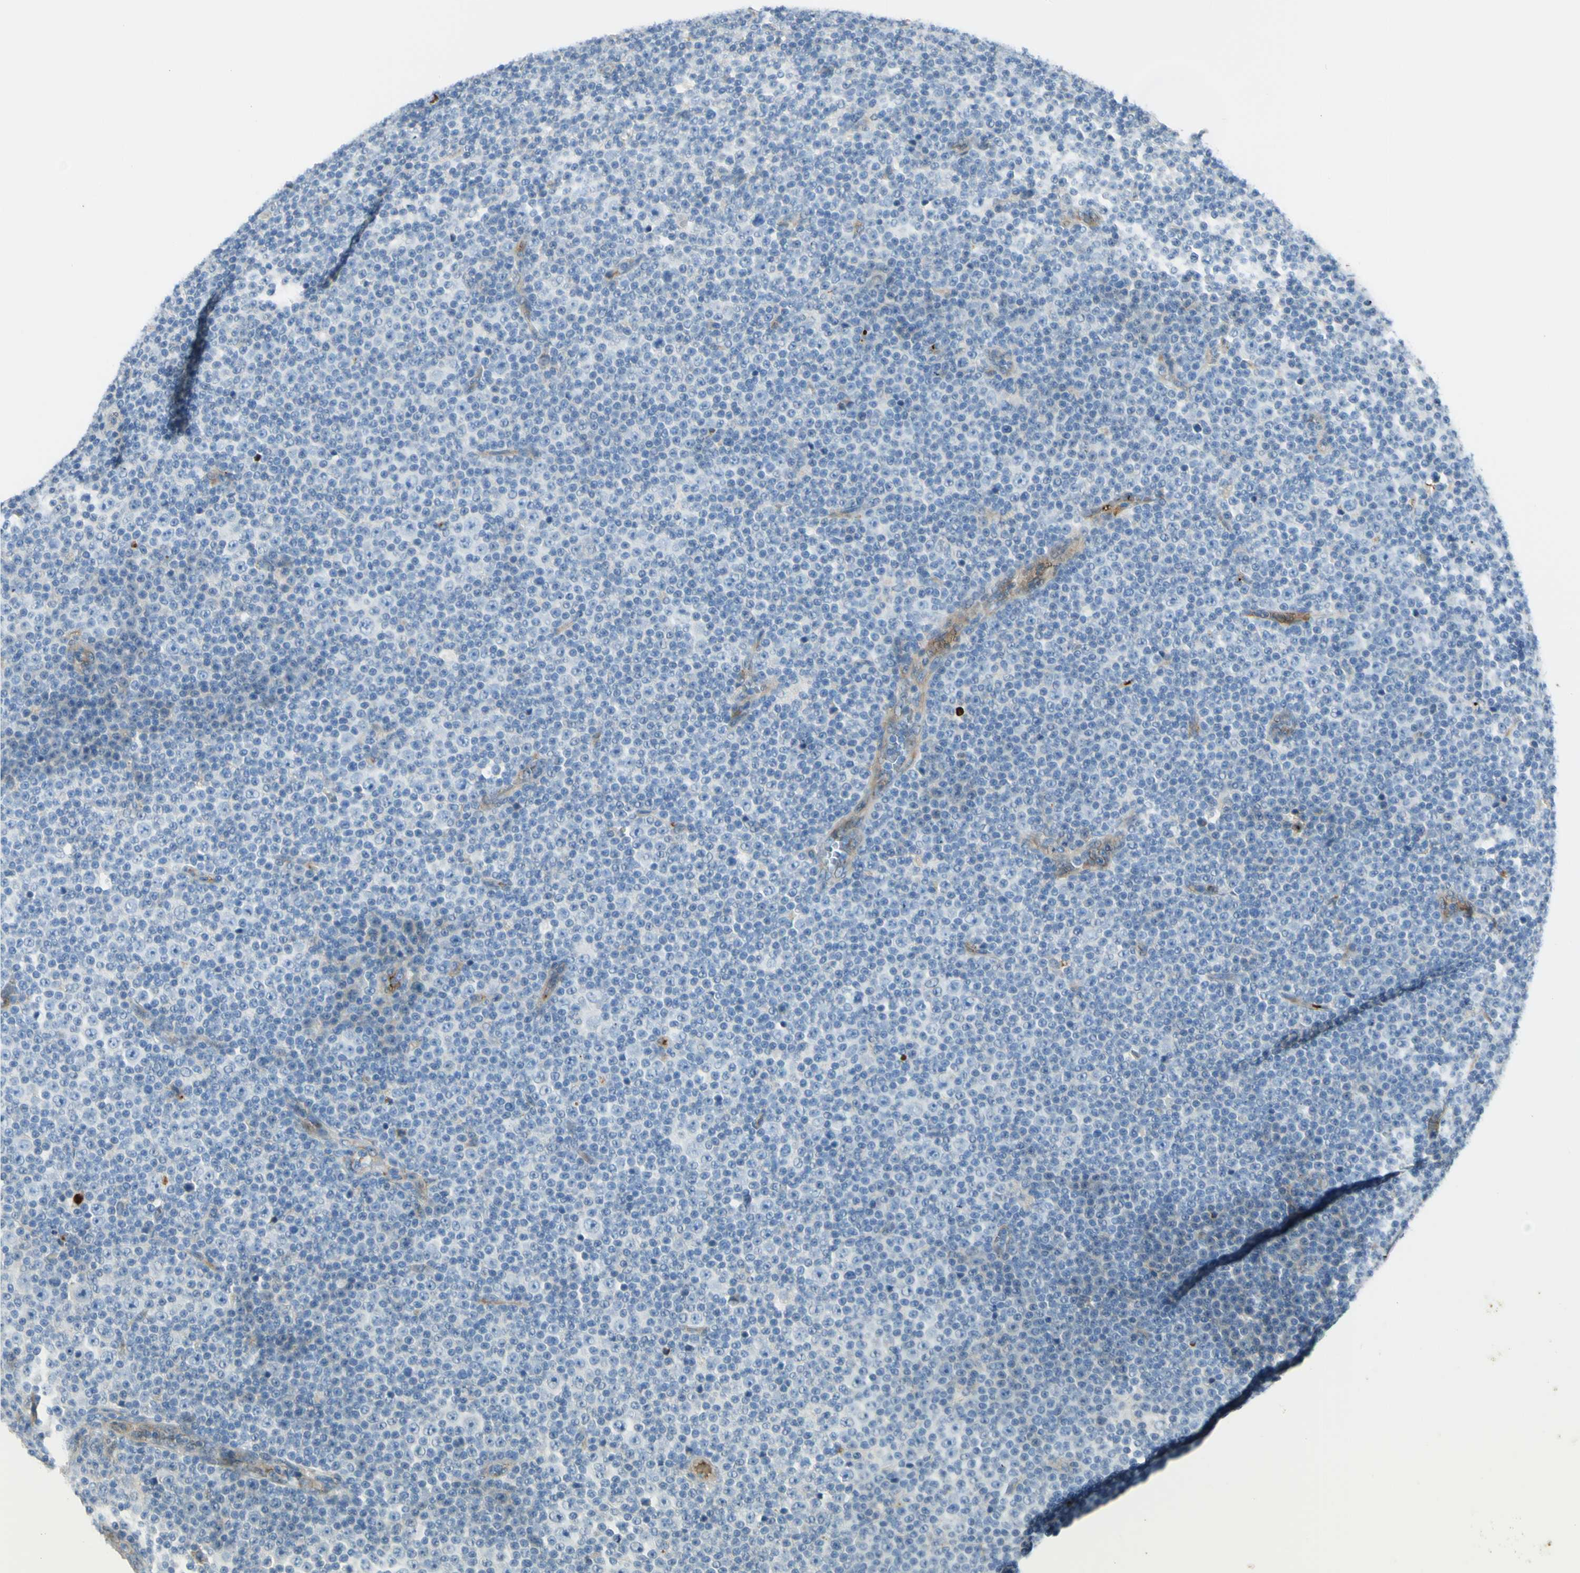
{"staining": {"intensity": "negative", "quantity": "none", "location": "none"}, "tissue": "lymphoma", "cell_type": "Tumor cells", "image_type": "cancer", "snomed": [{"axis": "morphology", "description": "Malignant lymphoma, non-Hodgkin's type, Low grade"}, {"axis": "topography", "description": "Lymph node"}], "caption": "A micrograph of human lymphoma is negative for staining in tumor cells.", "gene": "GAN", "patient": {"sex": "female", "age": 67}}